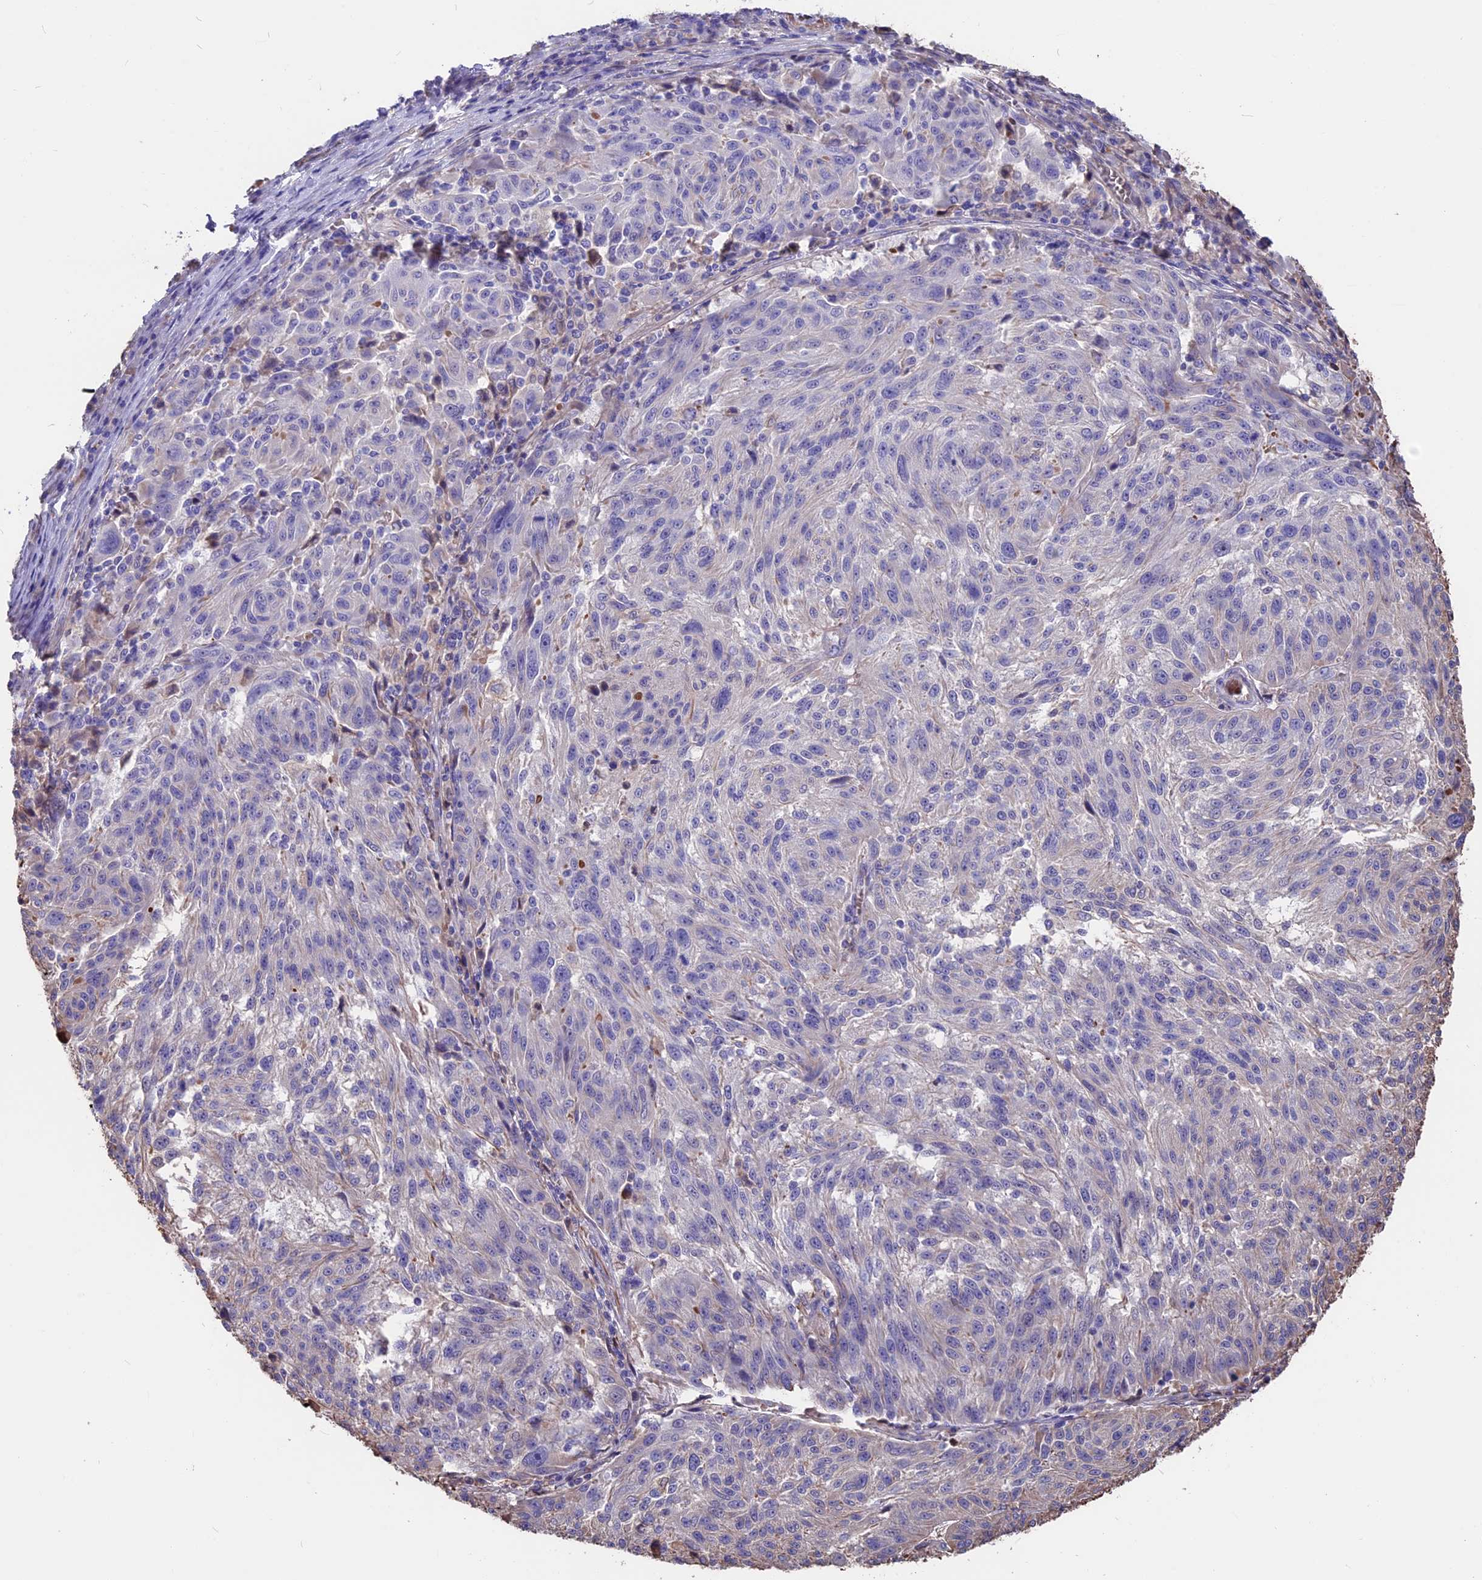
{"staining": {"intensity": "negative", "quantity": "none", "location": "none"}, "tissue": "melanoma", "cell_type": "Tumor cells", "image_type": "cancer", "snomed": [{"axis": "morphology", "description": "Malignant melanoma, NOS"}, {"axis": "topography", "description": "Skin"}], "caption": "This is an IHC image of human melanoma. There is no staining in tumor cells.", "gene": "SEH1L", "patient": {"sex": "male", "age": 53}}